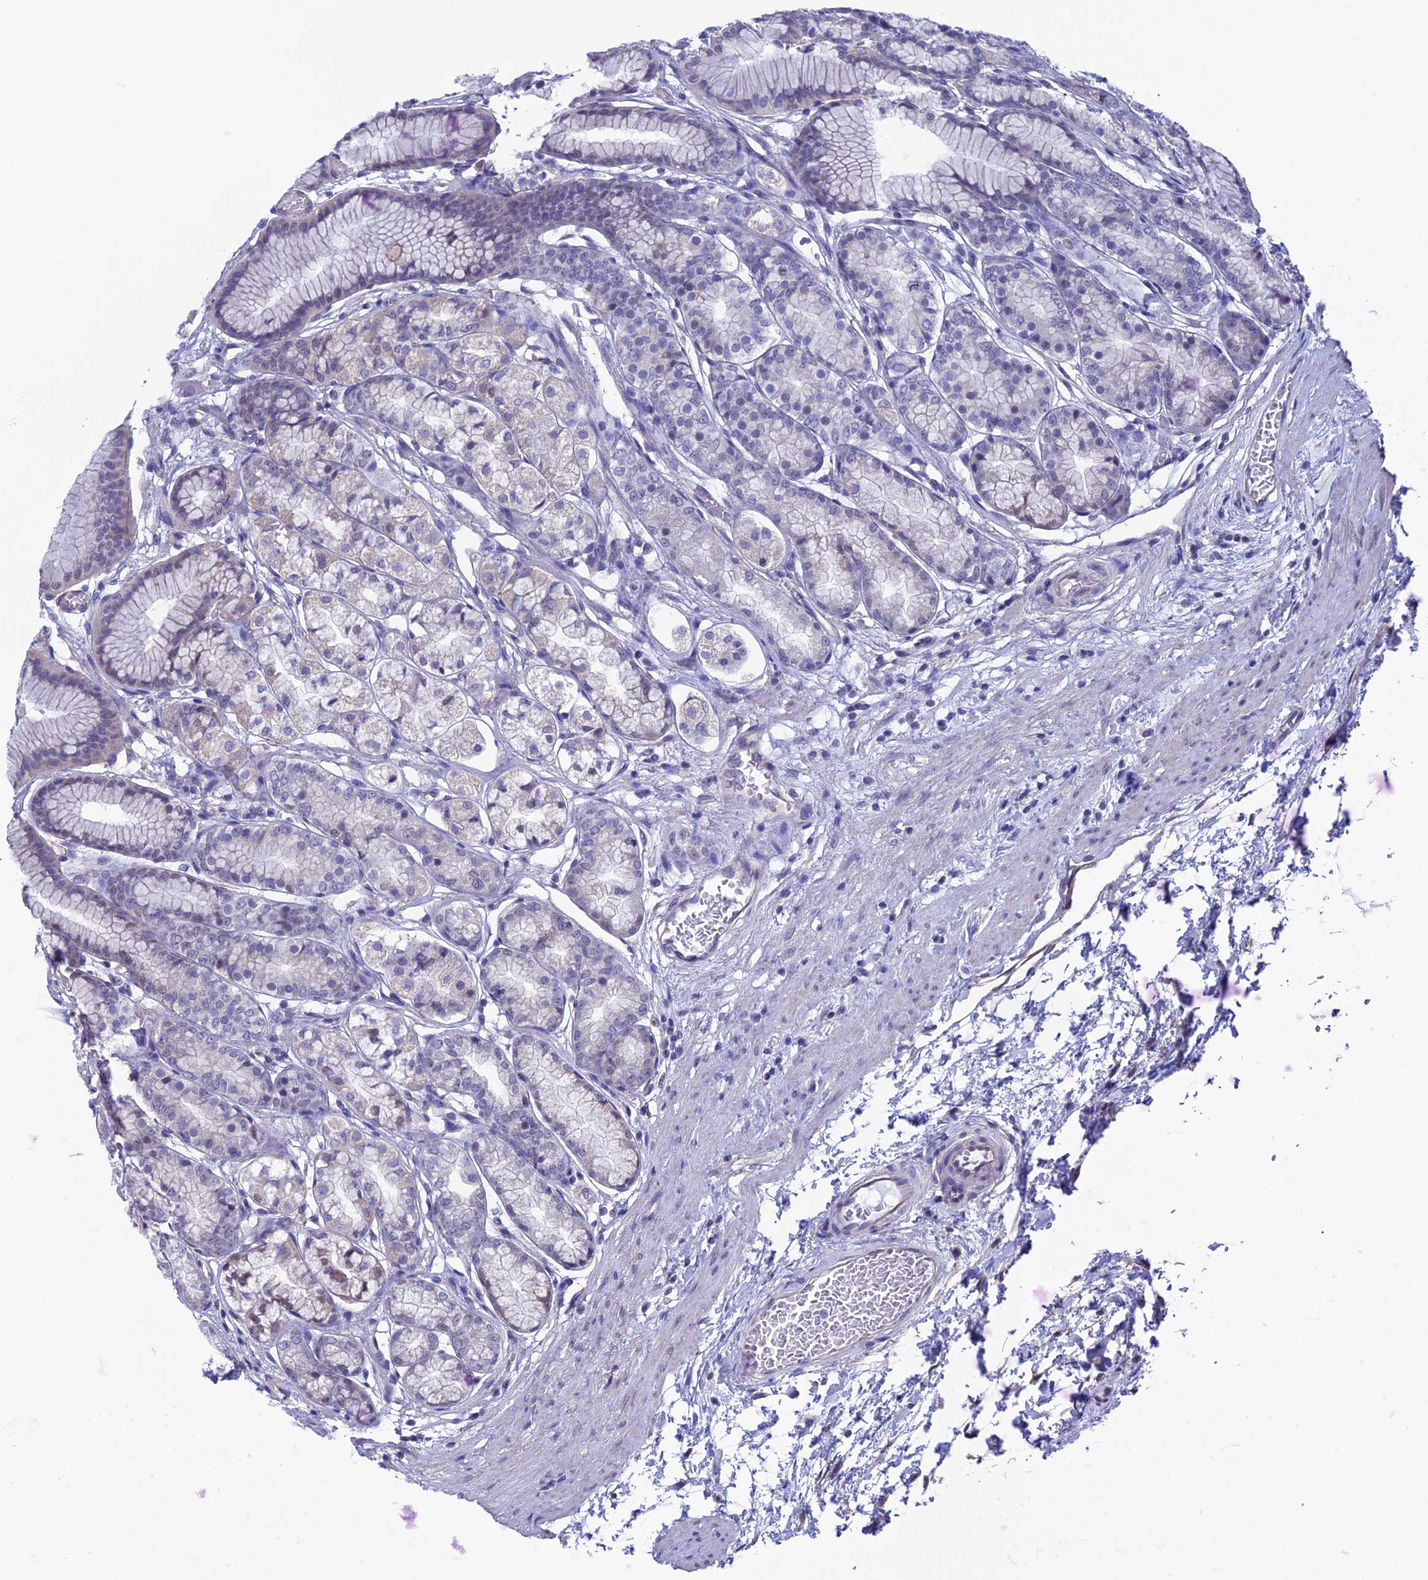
{"staining": {"intensity": "negative", "quantity": "none", "location": "none"}, "tissue": "stomach", "cell_type": "Glandular cells", "image_type": "normal", "snomed": [{"axis": "morphology", "description": "Normal tissue, NOS"}, {"axis": "morphology", "description": "Adenocarcinoma, NOS"}, {"axis": "morphology", "description": "Adenocarcinoma, High grade"}, {"axis": "topography", "description": "Stomach, upper"}, {"axis": "topography", "description": "Stomach"}], "caption": "Immunohistochemistry histopathology image of benign stomach: human stomach stained with DAB (3,3'-diaminobenzidine) reveals no significant protein staining in glandular cells. Nuclei are stained in blue.", "gene": "SLC1A6", "patient": {"sex": "female", "age": 65}}